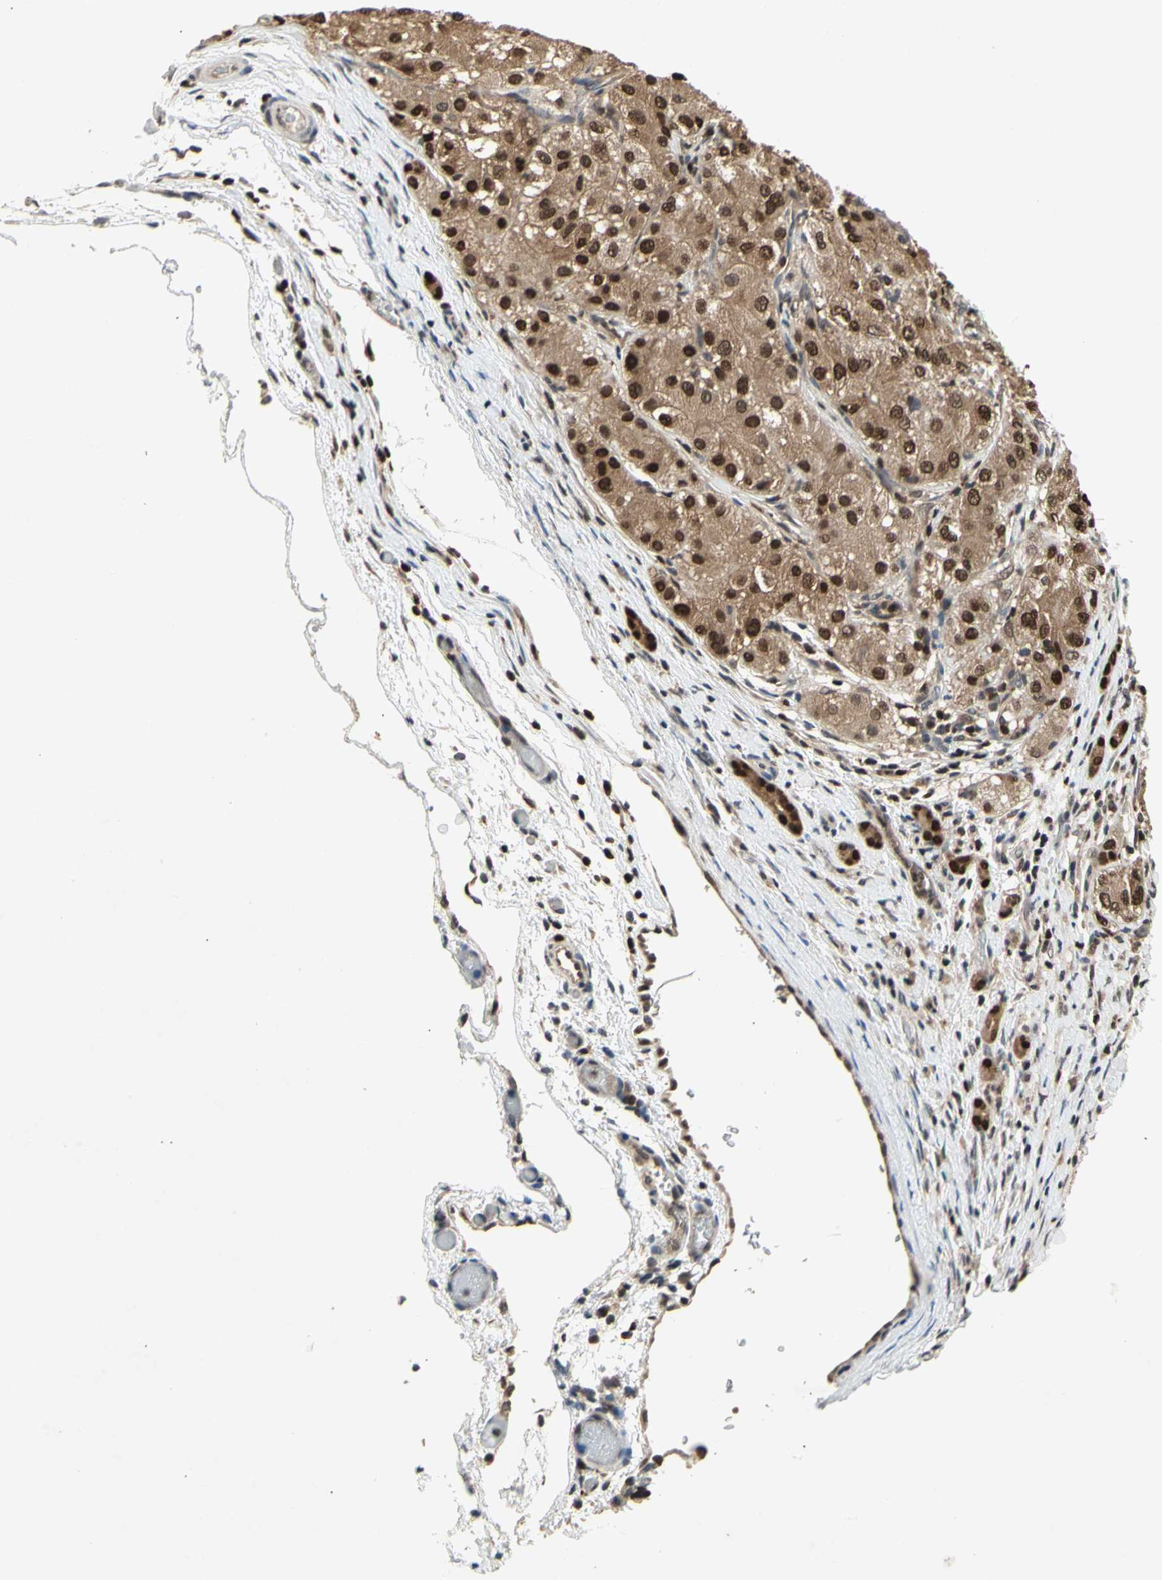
{"staining": {"intensity": "strong", "quantity": "25%-75%", "location": "cytoplasmic/membranous"}, "tissue": "liver cancer", "cell_type": "Tumor cells", "image_type": "cancer", "snomed": [{"axis": "morphology", "description": "Carcinoma, Hepatocellular, NOS"}, {"axis": "topography", "description": "Liver"}], "caption": "Strong cytoplasmic/membranous staining is present in approximately 25%-75% of tumor cells in hepatocellular carcinoma (liver). The staining was performed using DAB, with brown indicating positive protein expression. Nuclei are stained blue with hematoxylin.", "gene": "GSR", "patient": {"sex": "male", "age": 80}}